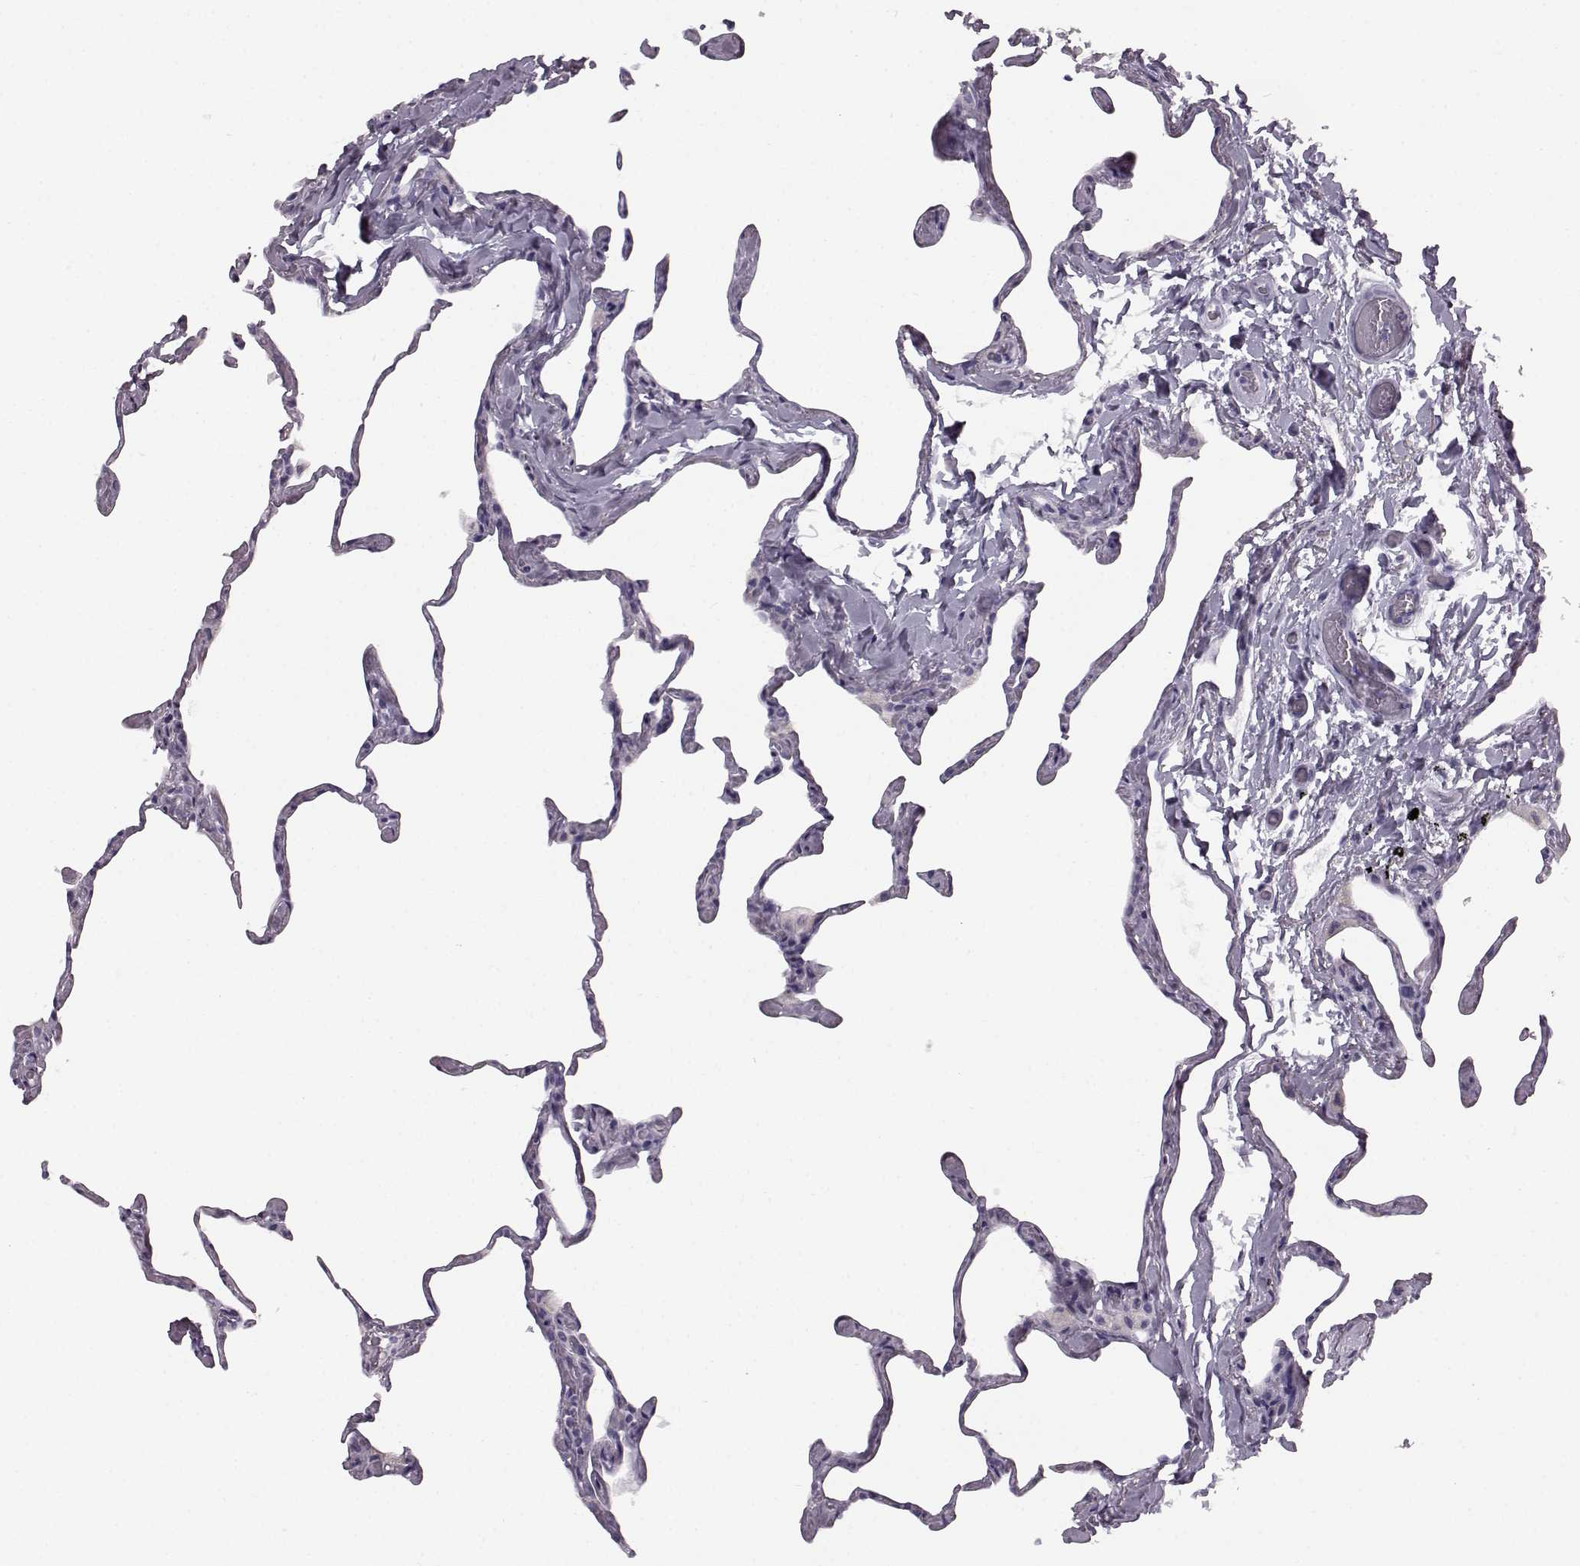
{"staining": {"intensity": "negative", "quantity": "none", "location": "none"}, "tissue": "lung", "cell_type": "Alveolar cells", "image_type": "normal", "snomed": [{"axis": "morphology", "description": "Normal tissue, NOS"}, {"axis": "topography", "description": "Lung"}], "caption": "IHC micrograph of normal human lung stained for a protein (brown), which displays no positivity in alveolar cells. (DAB immunohistochemistry (IHC), high magnification).", "gene": "JSRP1", "patient": {"sex": "male", "age": 65}}